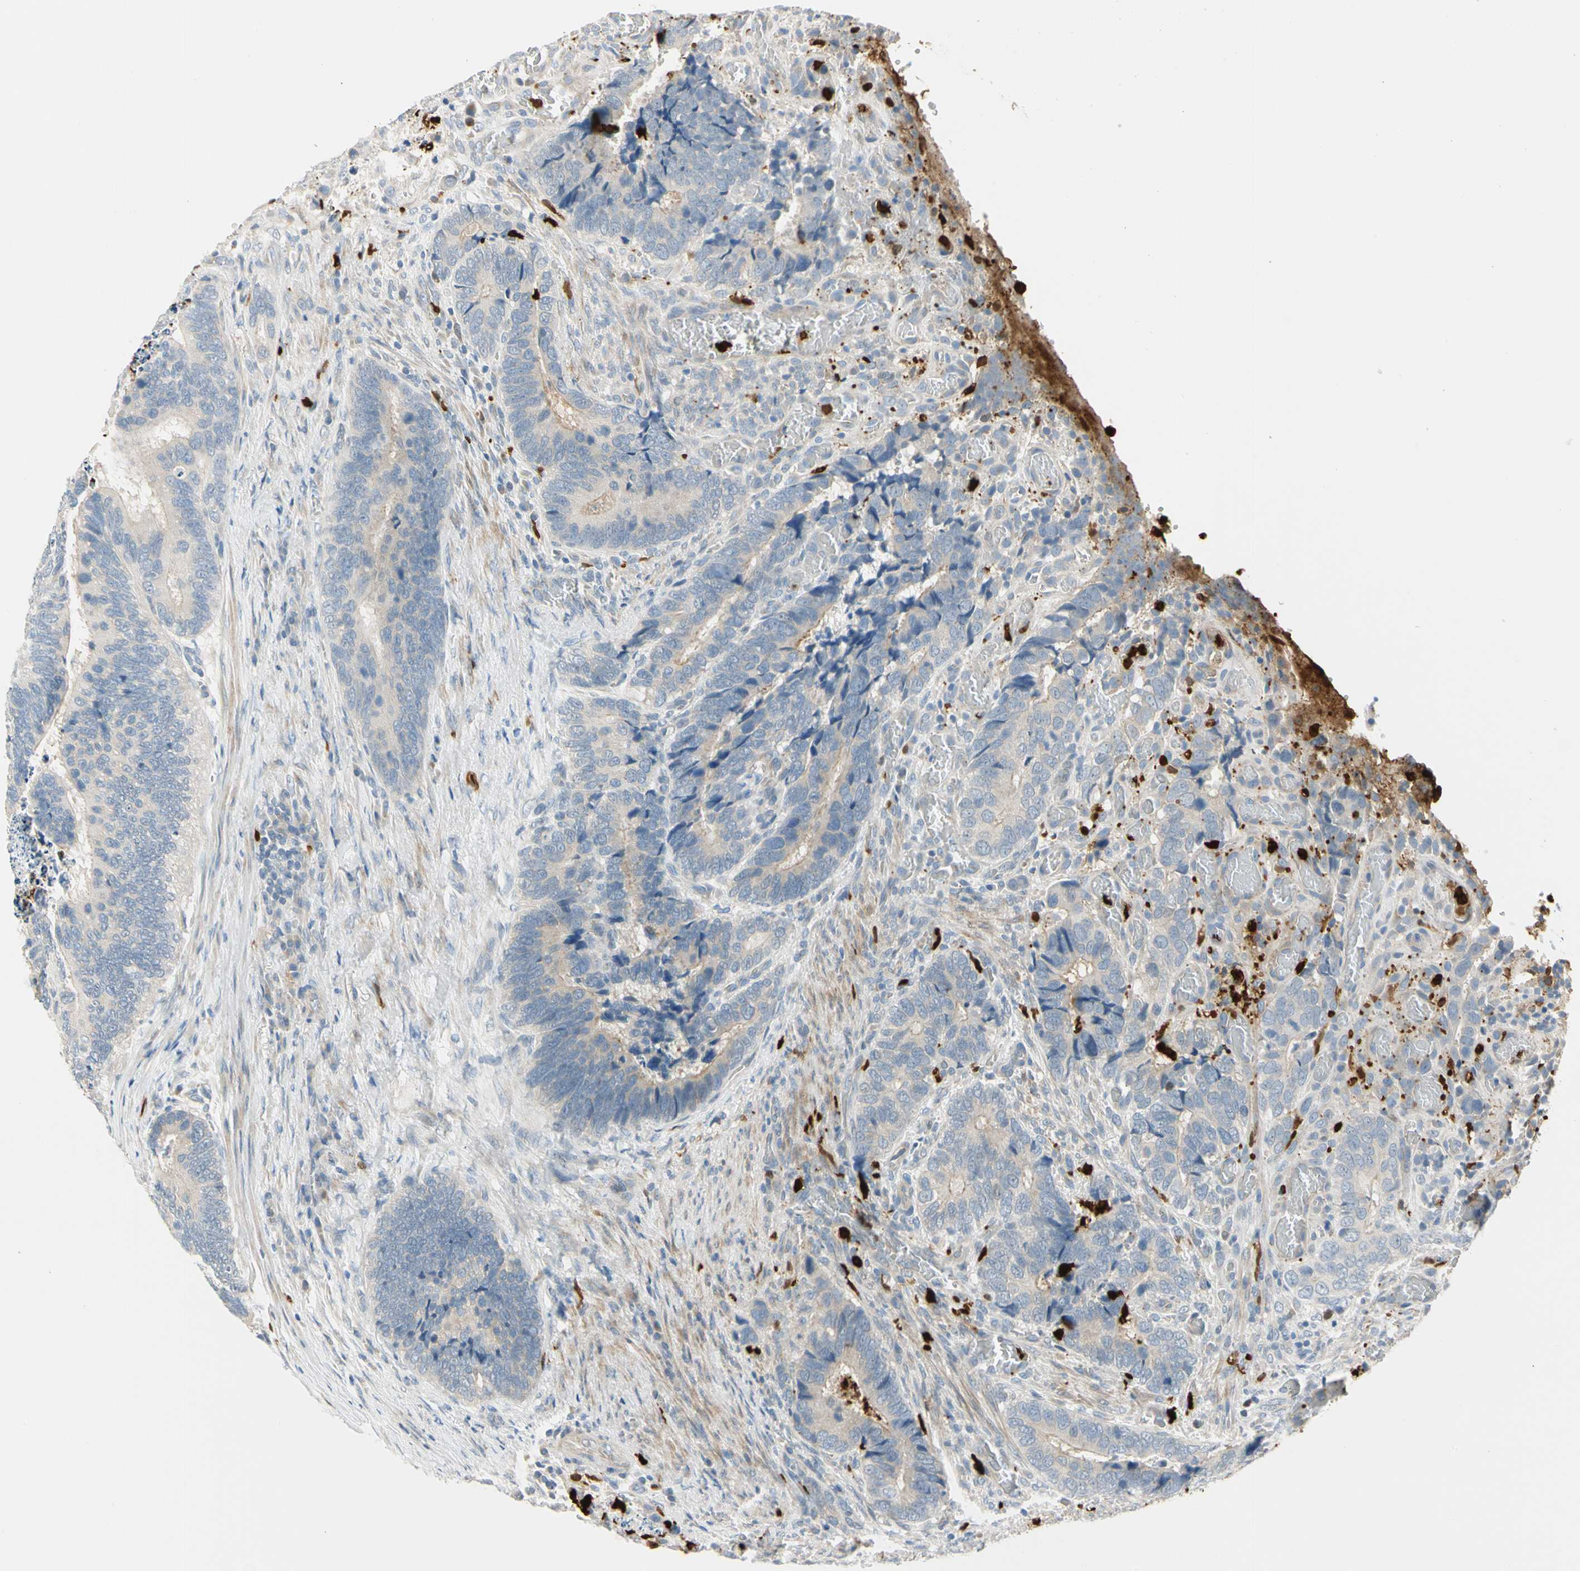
{"staining": {"intensity": "weak", "quantity": "25%-75%", "location": "cytoplasmic/membranous"}, "tissue": "colorectal cancer", "cell_type": "Tumor cells", "image_type": "cancer", "snomed": [{"axis": "morphology", "description": "Adenocarcinoma, NOS"}, {"axis": "topography", "description": "Colon"}], "caption": "This histopathology image shows IHC staining of colorectal adenocarcinoma, with low weak cytoplasmic/membranous positivity in approximately 25%-75% of tumor cells.", "gene": "TRAF5", "patient": {"sex": "male", "age": 72}}